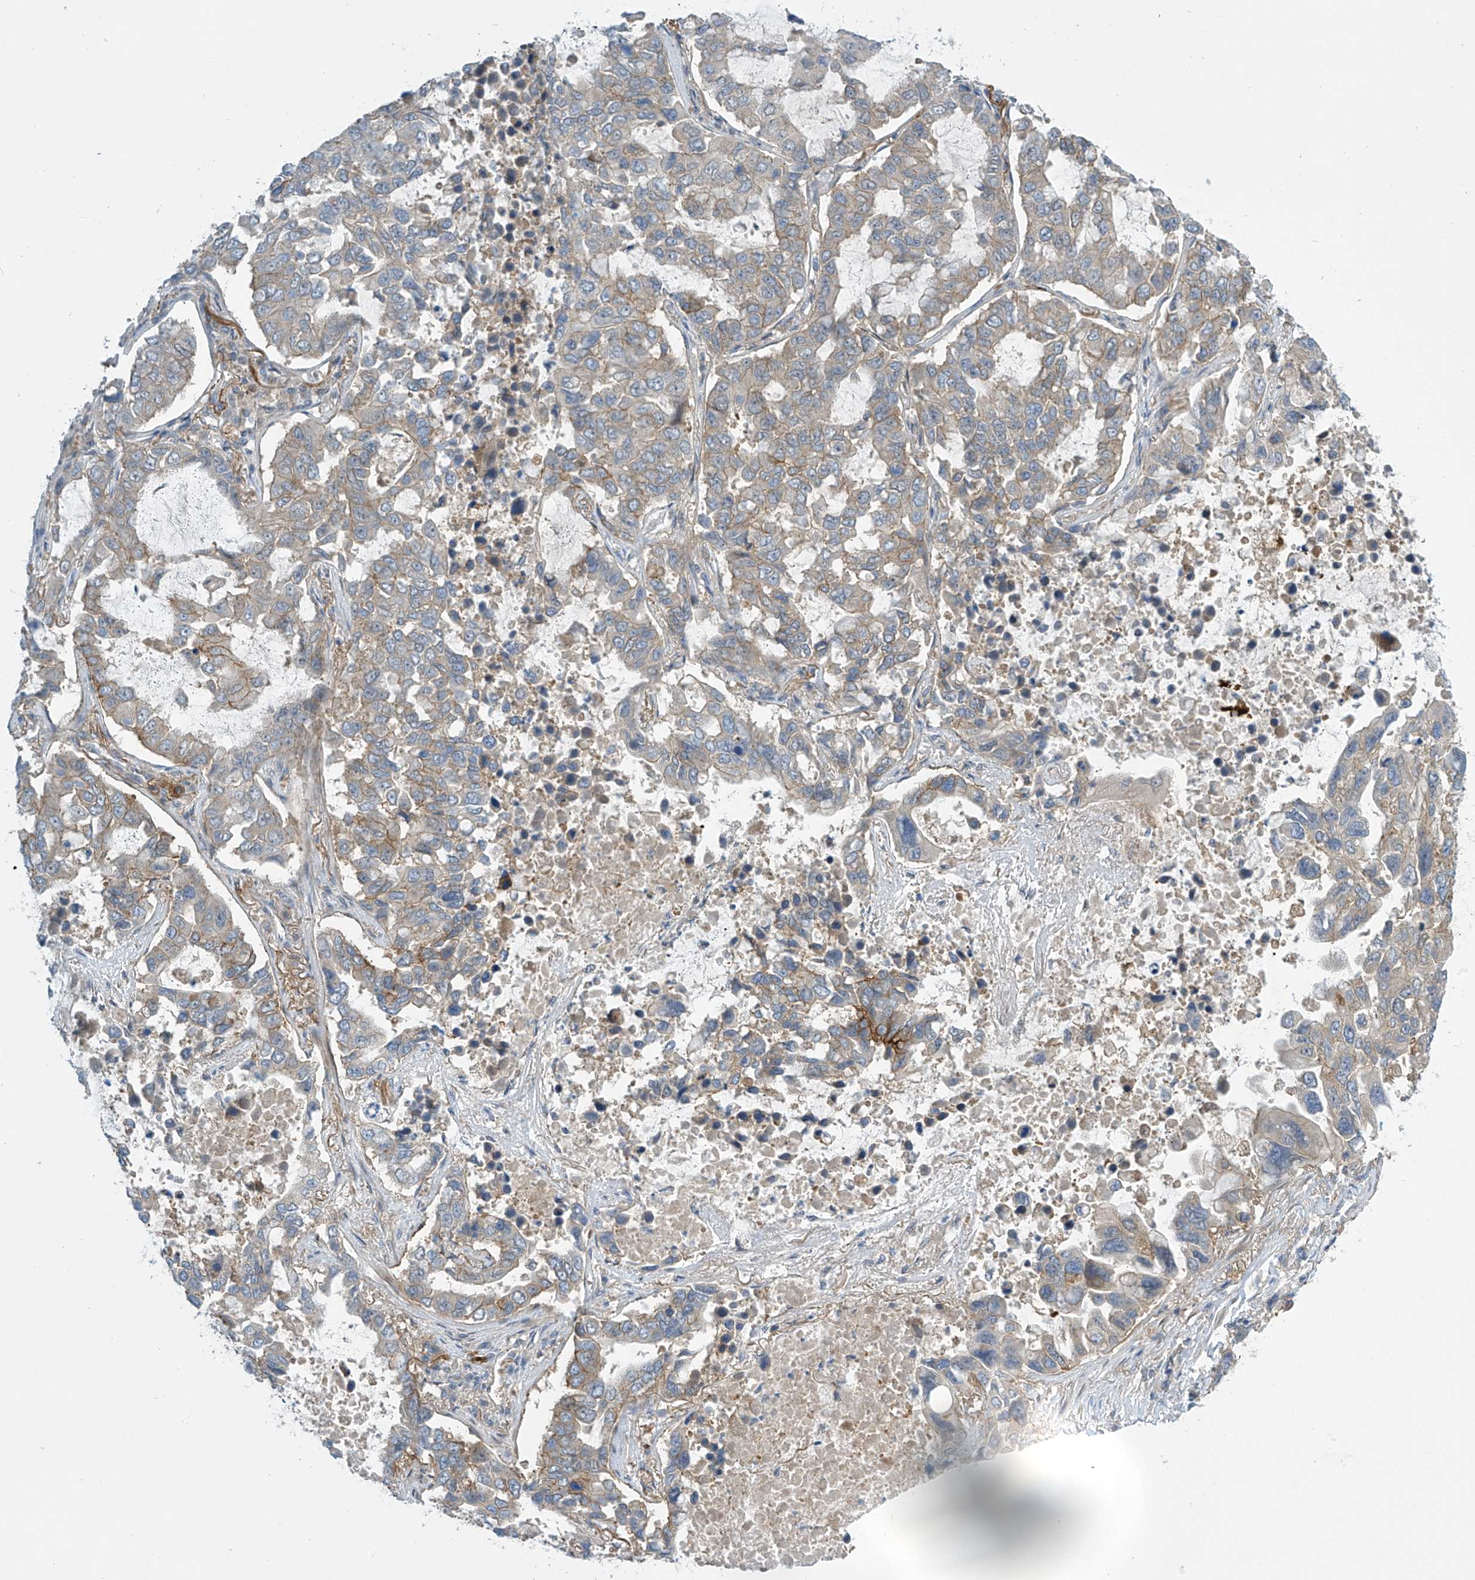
{"staining": {"intensity": "weak", "quantity": "<25%", "location": "cytoplasmic/membranous"}, "tissue": "lung cancer", "cell_type": "Tumor cells", "image_type": "cancer", "snomed": [{"axis": "morphology", "description": "Adenocarcinoma, NOS"}, {"axis": "topography", "description": "Lung"}], "caption": "Immunohistochemistry (IHC) image of human lung cancer (adenocarcinoma) stained for a protein (brown), which reveals no positivity in tumor cells. (Stains: DAB IHC with hematoxylin counter stain, Microscopy: brightfield microscopy at high magnification).", "gene": "FSD1L", "patient": {"sex": "male", "age": 64}}